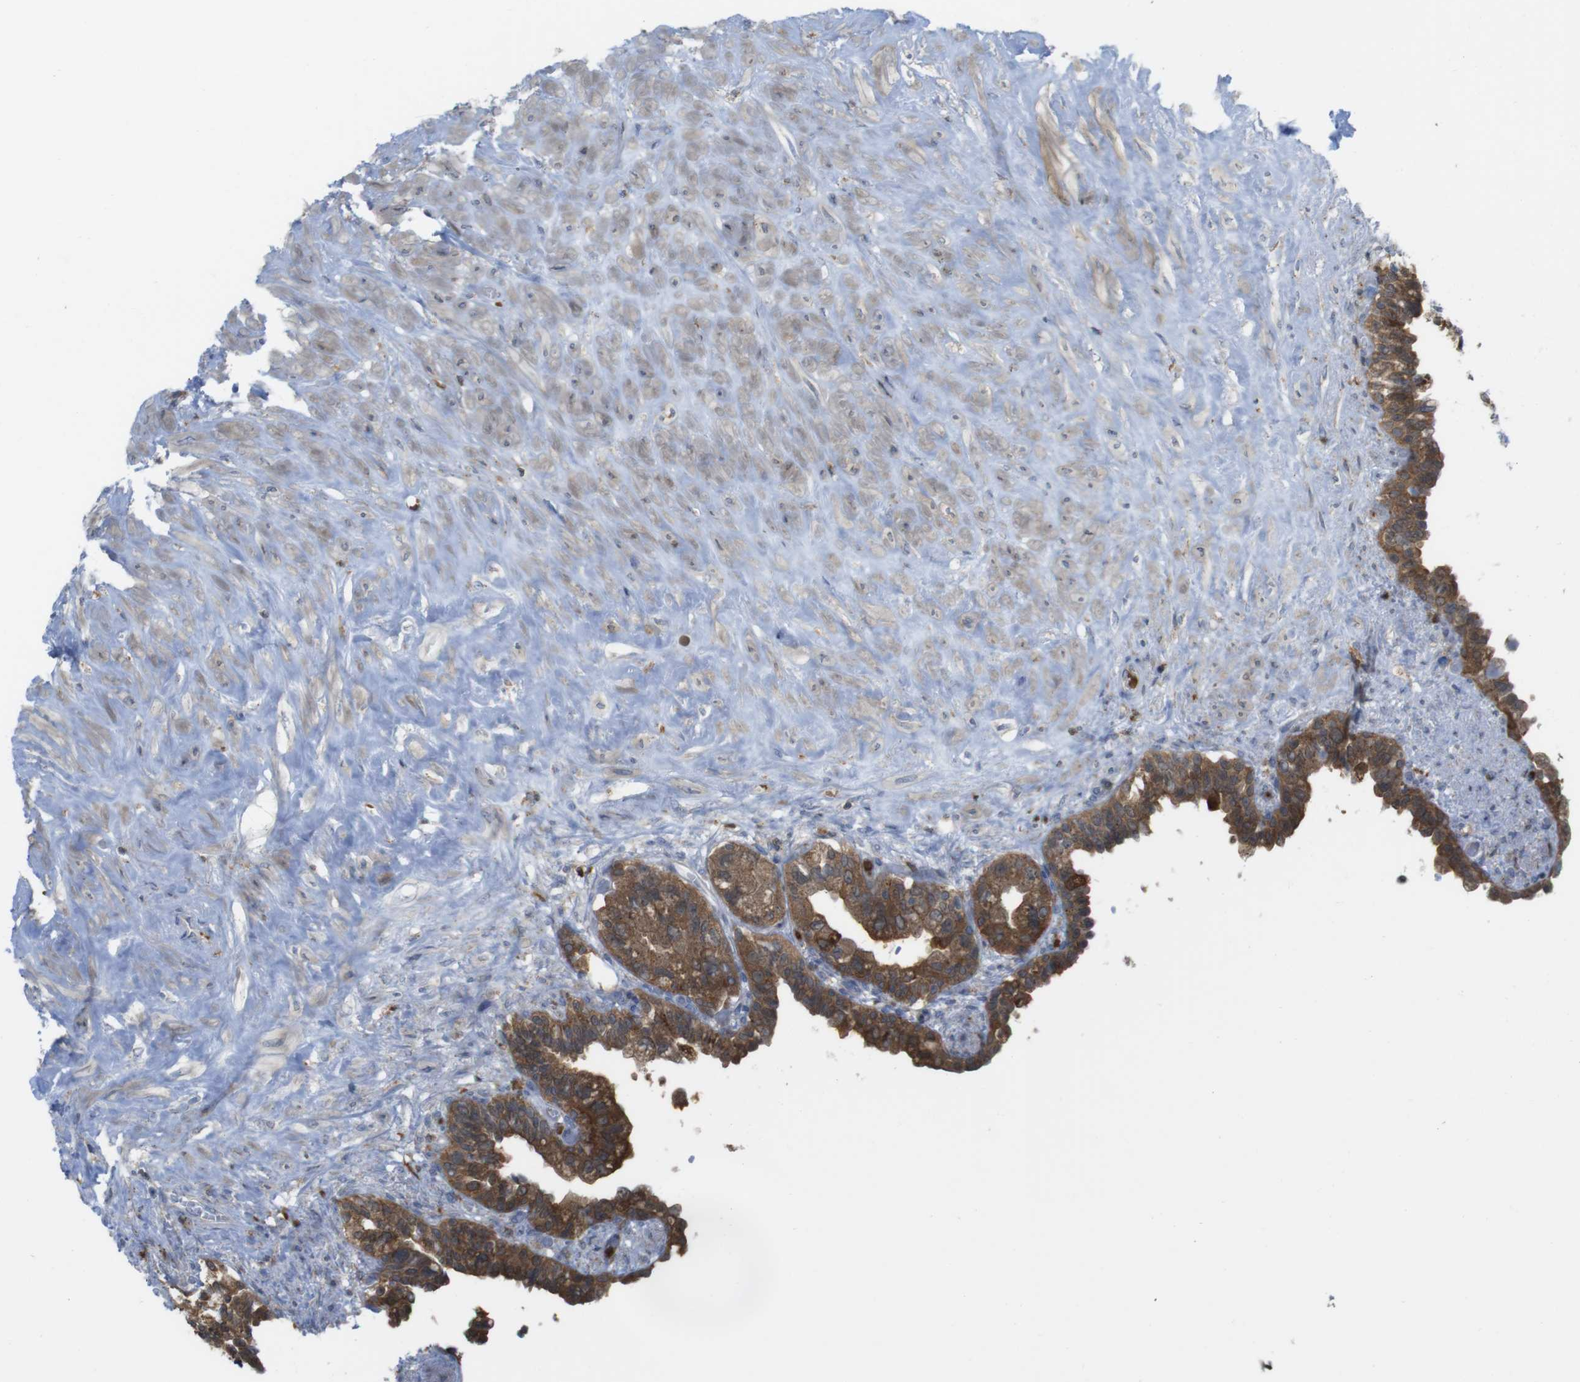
{"staining": {"intensity": "moderate", "quantity": ">75%", "location": "cytoplasmic/membranous"}, "tissue": "seminal vesicle", "cell_type": "Glandular cells", "image_type": "normal", "snomed": [{"axis": "morphology", "description": "Normal tissue, NOS"}, {"axis": "topography", "description": "Seminal veicle"}], "caption": "Immunohistochemistry of normal human seminal vesicle reveals medium levels of moderate cytoplasmic/membranous positivity in about >75% of glandular cells.", "gene": "PRKCD", "patient": {"sex": "male", "age": 63}}